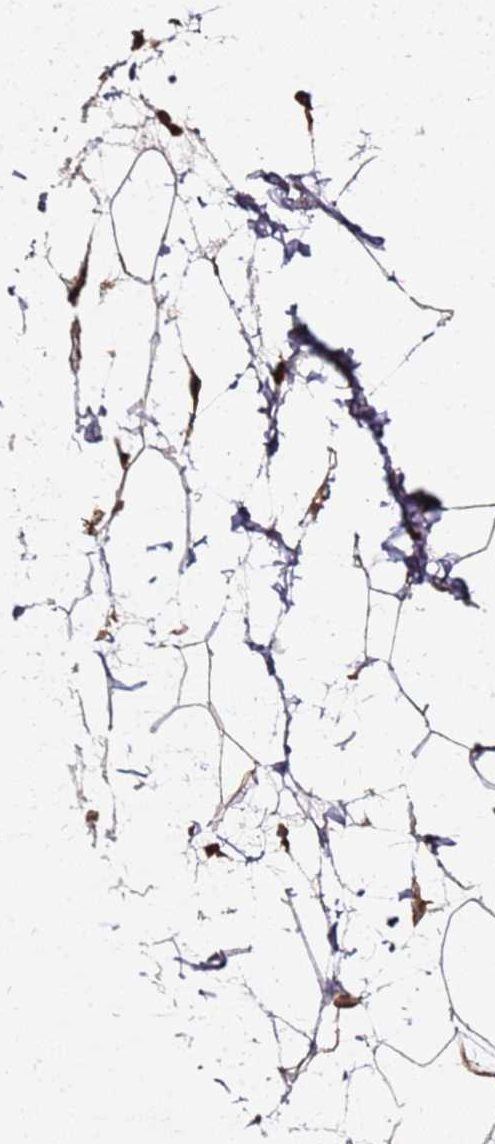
{"staining": {"intensity": "strong", "quantity": "25%-75%", "location": "cytoplasmic/membranous,nuclear"}, "tissue": "adipose tissue", "cell_type": "Adipocytes", "image_type": "normal", "snomed": [{"axis": "morphology", "description": "Normal tissue, NOS"}, {"axis": "topography", "description": "Adipose tissue"}], "caption": "Human adipose tissue stained for a protein (brown) exhibits strong cytoplasmic/membranous,nuclear positive positivity in approximately 25%-75% of adipocytes.", "gene": "NUDT14", "patient": {"sex": "female", "age": 37}}